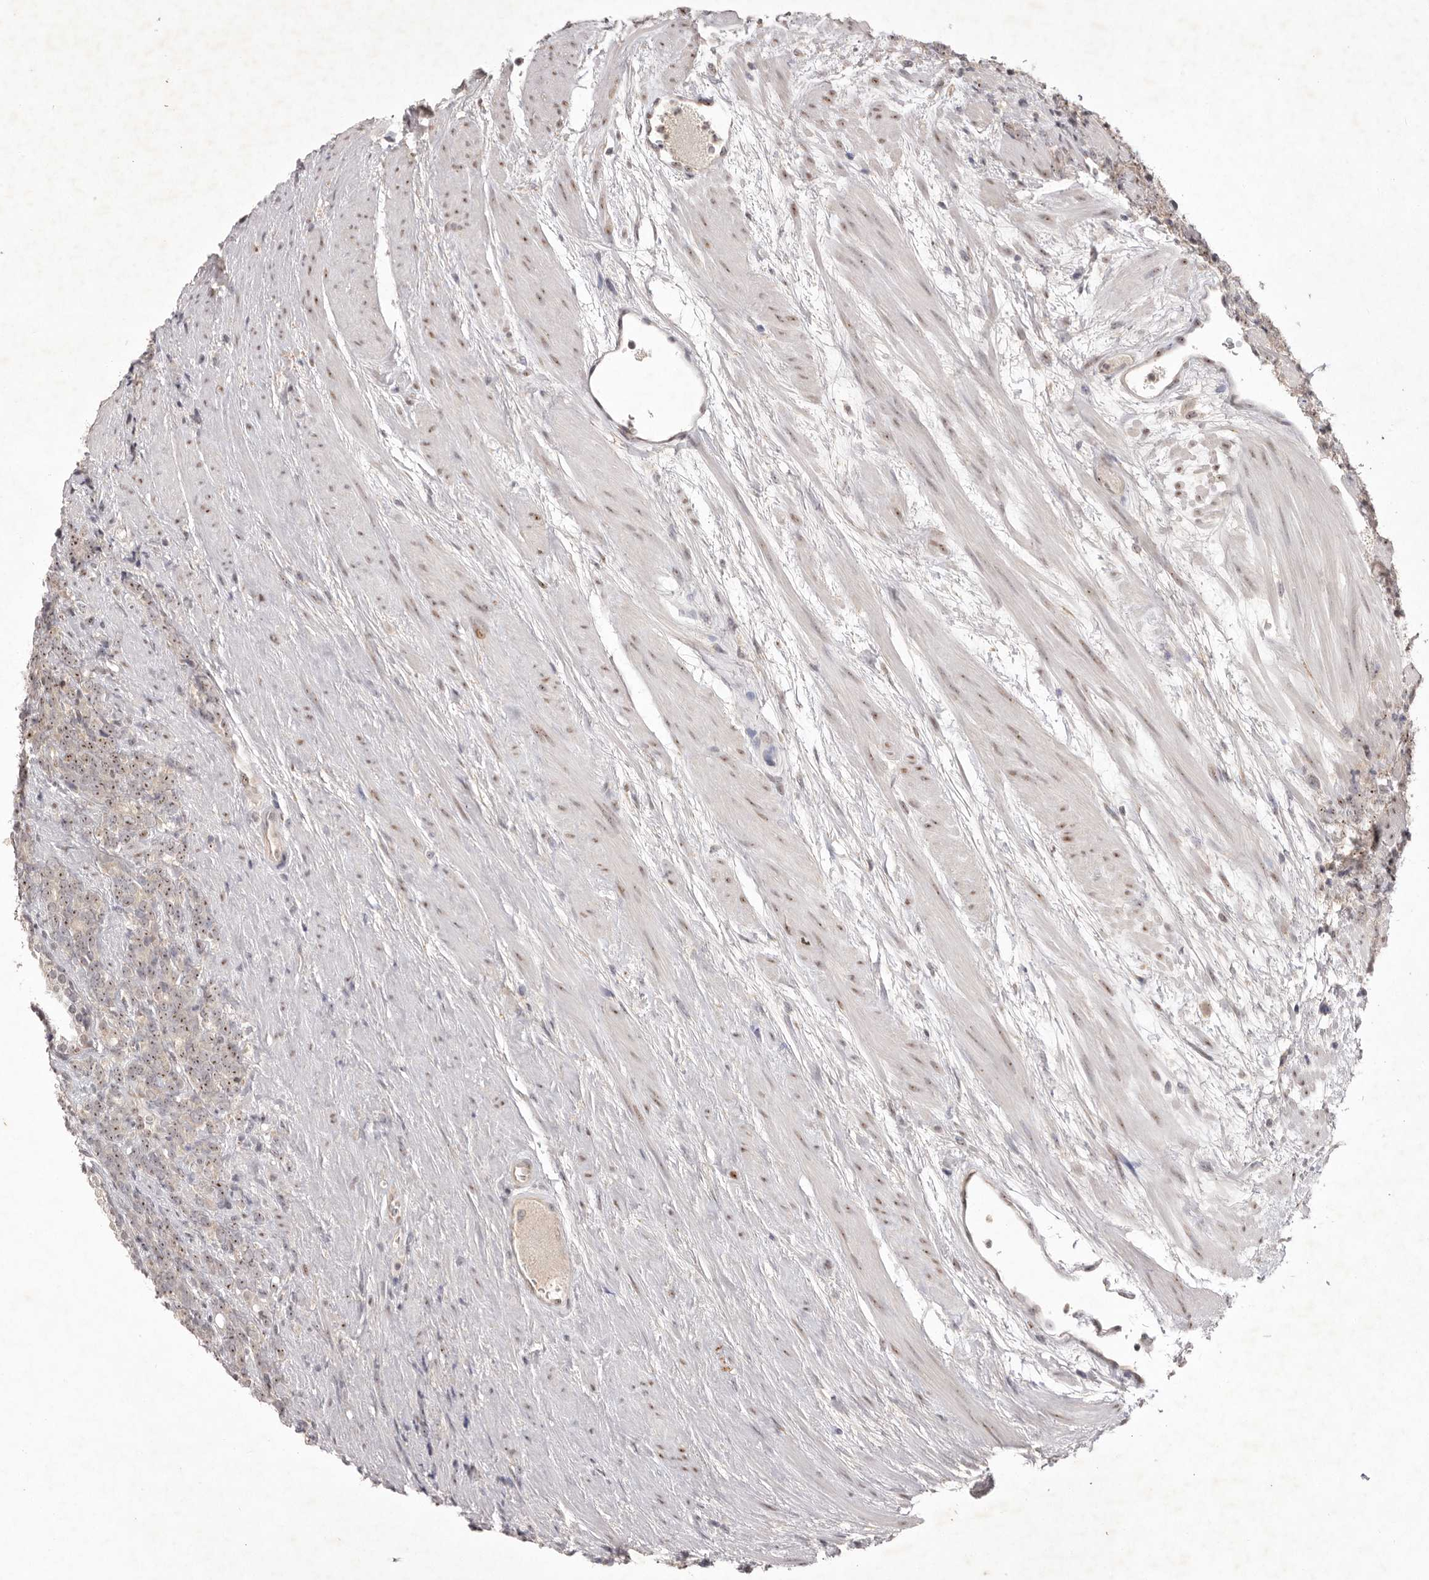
{"staining": {"intensity": "moderate", "quantity": ">75%", "location": "nuclear"}, "tissue": "prostate cancer", "cell_type": "Tumor cells", "image_type": "cancer", "snomed": [{"axis": "morphology", "description": "Adenocarcinoma, High grade"}, {"axis": "topography", "description": "Prostate"}], "caption": "This image reveals prostate high-grade adenocarcinoma stained with immunohistochemistry to label a protein in brown. The nuclear of tumor cells show moderate positivity for the protein. Nuclei are counter-stained blue.", "gene": "TADA1", "patient": {"sex": "male", "age": 62}}